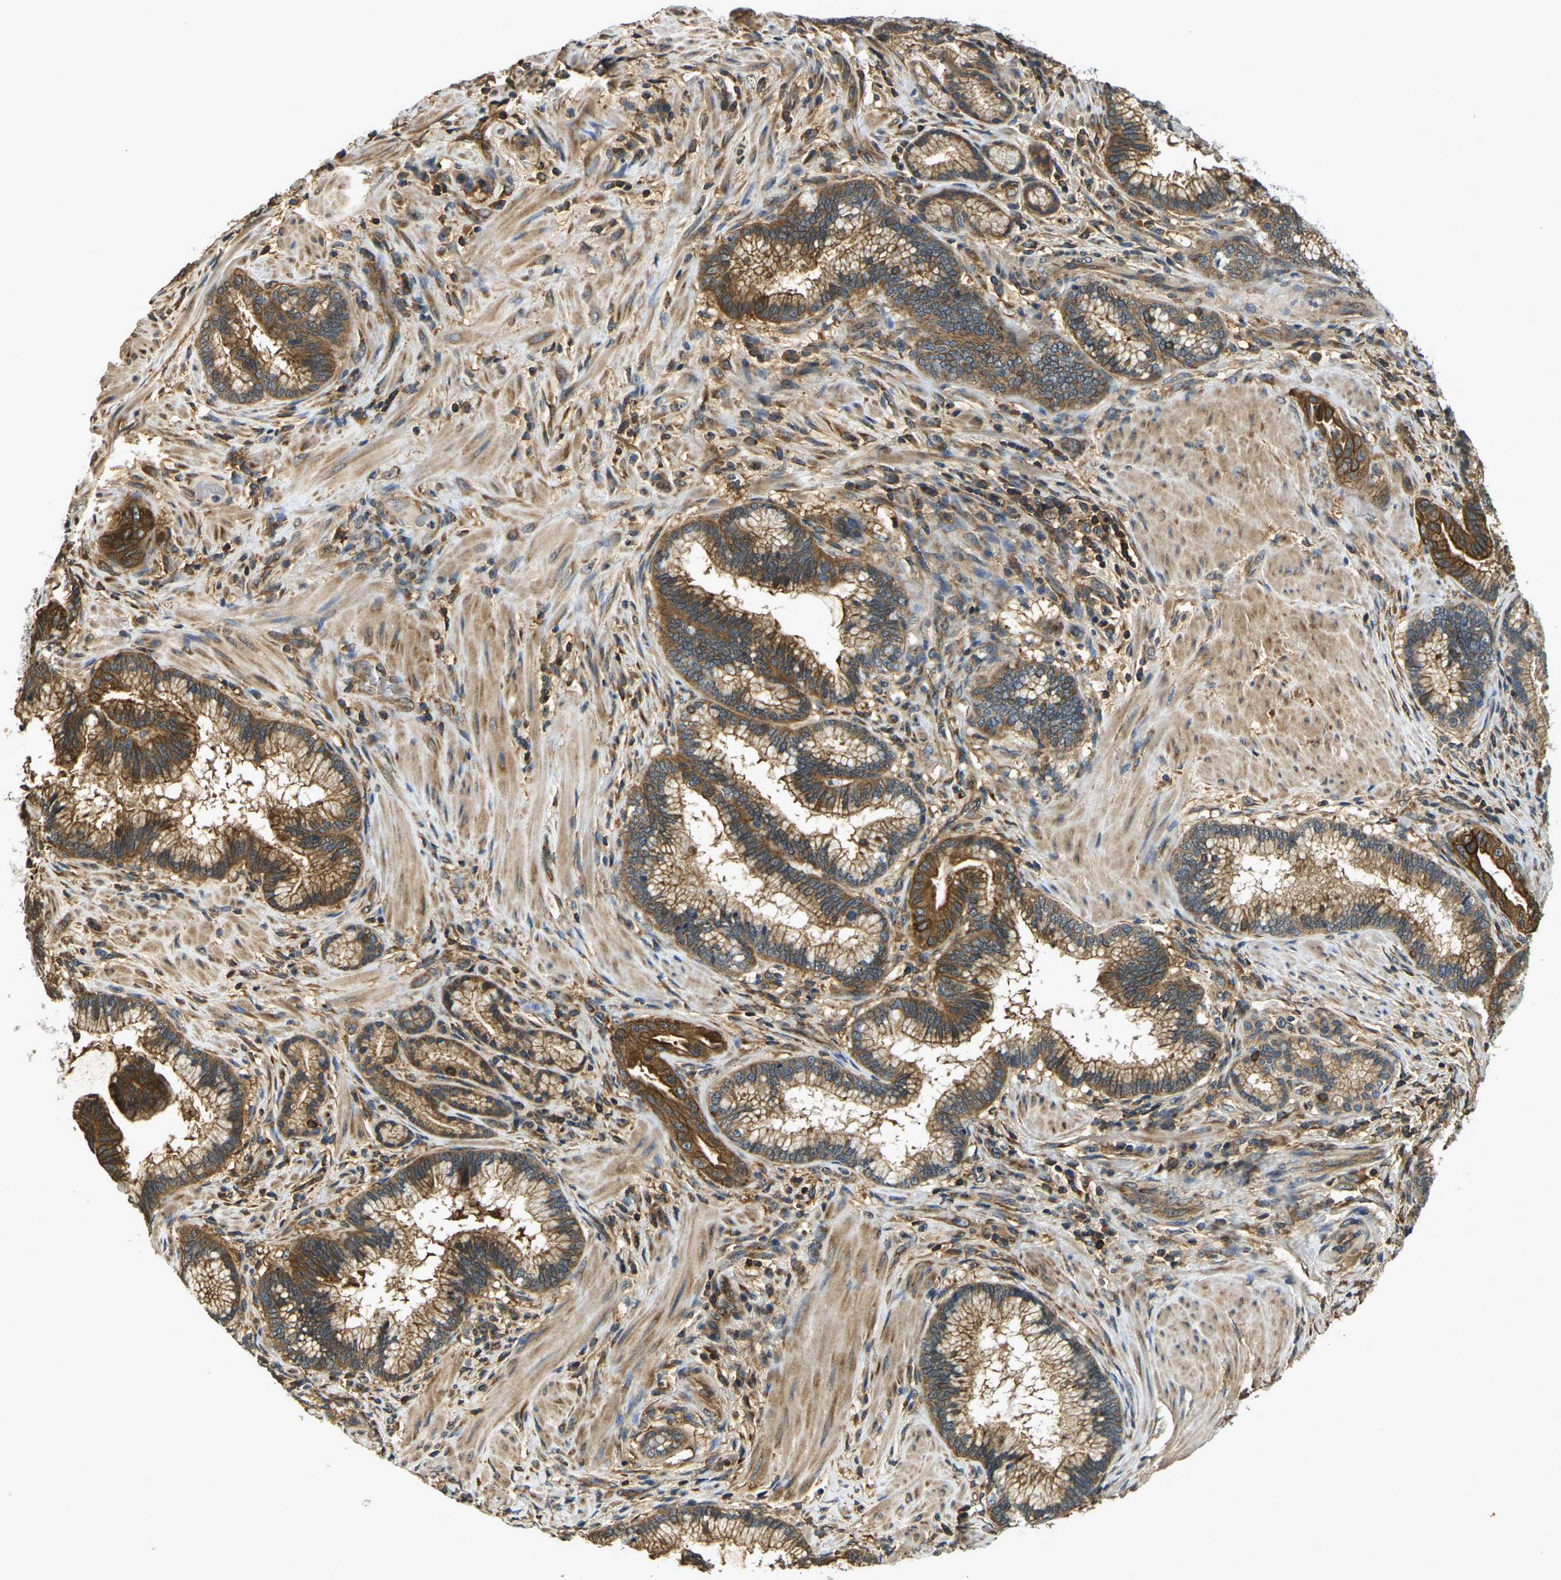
{"staining": {"intensity": "strong", "quantity": ">75%", "location": "cytoplasmic/membranous"}, "tissue": "pancreatic cancer", "cell_type": "Tumor cells", "image_type": "cancer", "snomed": [{"axis": "morphology", "description": "Adenocarcinoma, NOS"}, {"axis": "topography", "description": "Pancreas"}], "caption": "High-power microscopy captured an IHC image of pancreatic adenocarcinoma, revealing strong cytoplasmic/membranous staining in approximately >75% of tumor cells.", "gene": "CAST", "patient": {"sex": "female", "age": 64}}